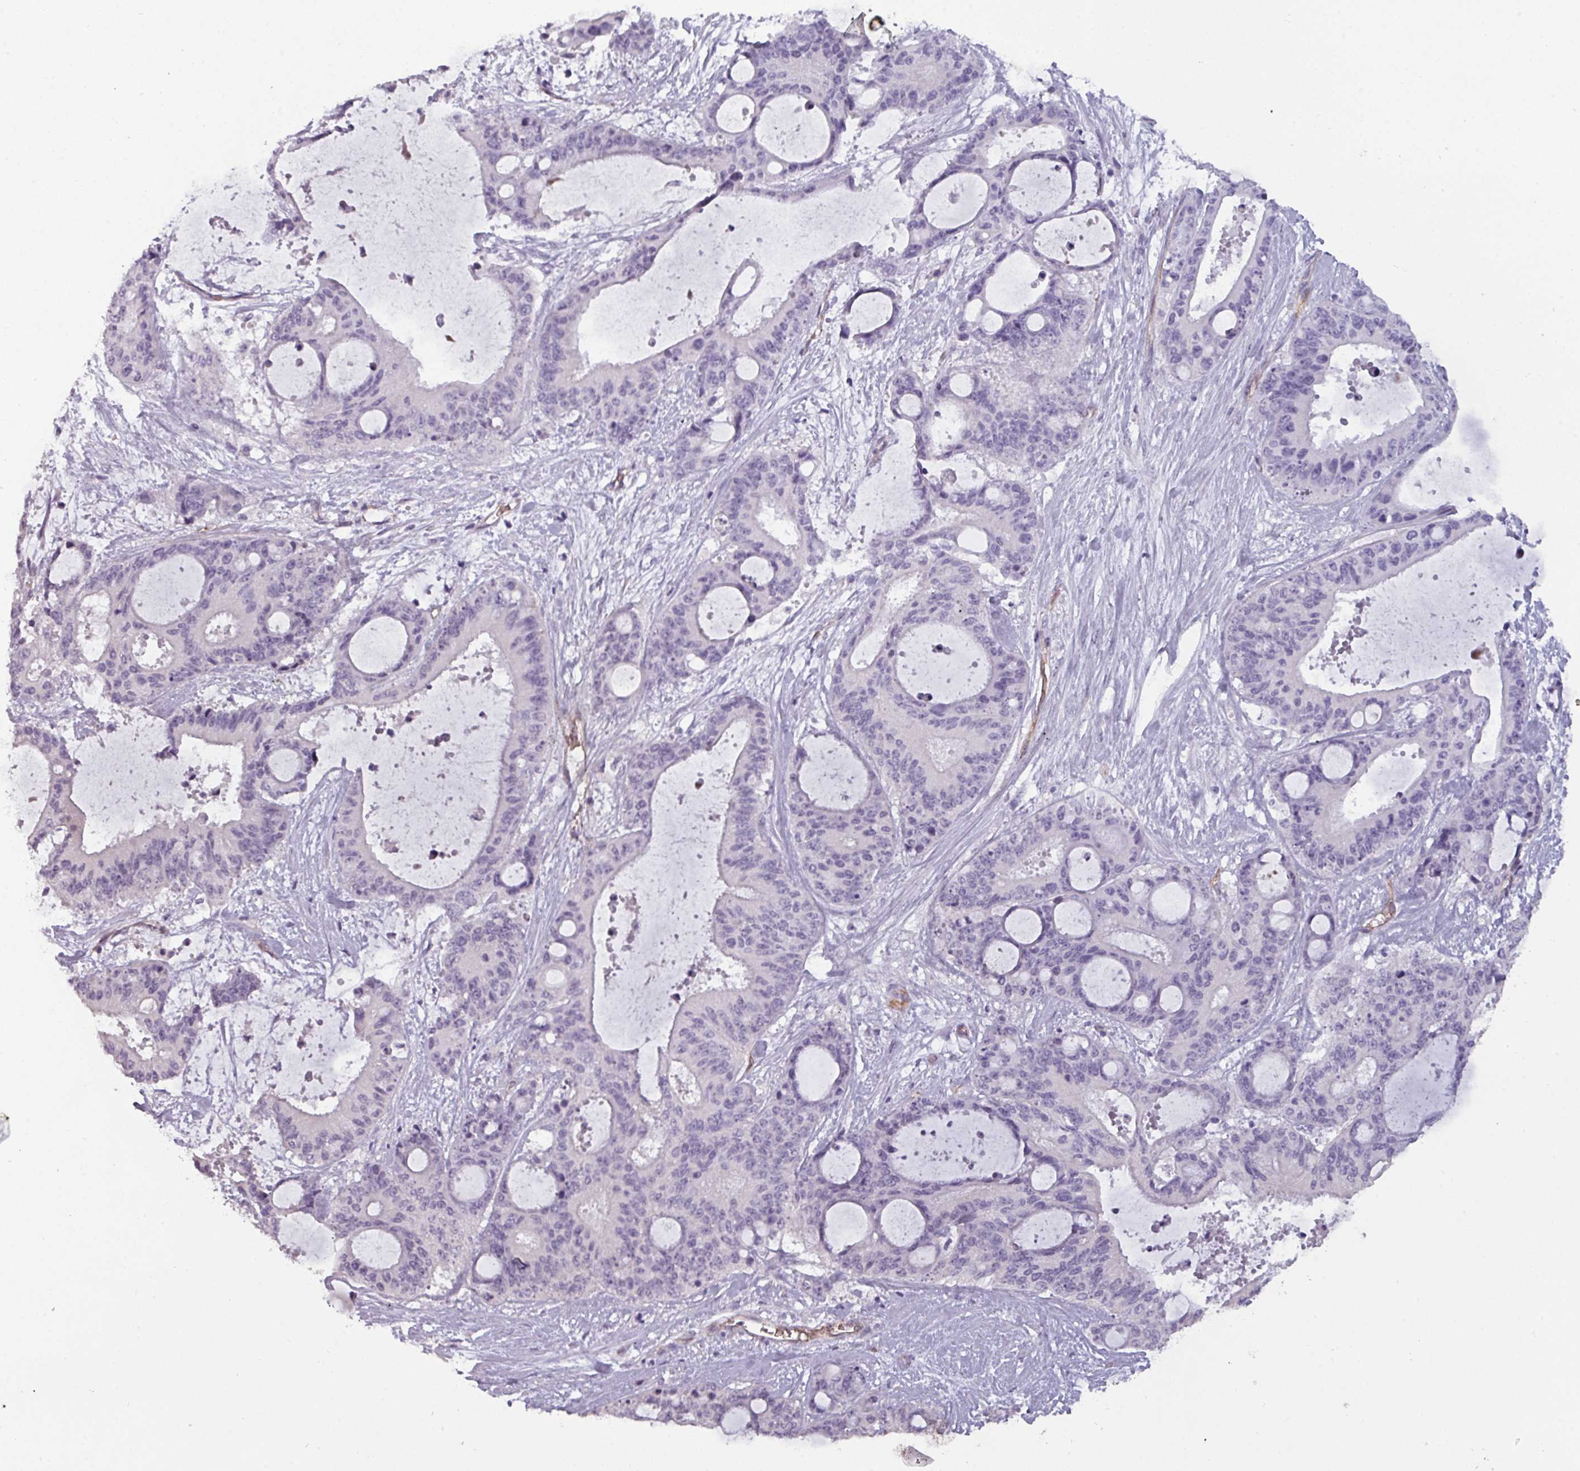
{"staining": {"intensity": "negative", "quantity": "none", "location": "none"}, "tissue": "liver cancer", "cell_type": "Tumor cells", "image_type": "cancer", "snomed": [{"axis": "morphology", "description": "Normal tissue, NOS"}, {"axis": "morphology", "description": "Cholangiocarcinoma"}, {"axis": "topography", "description": "Liver"}, {"axis": "topography", "description": "Peripheral nerve tissue"}], "caption": "Tumor cells show no significant positivity in cholangiocarcinoma (liver).", "gene": "AREL1", "patient": {"sex": "female", "age": 73}}